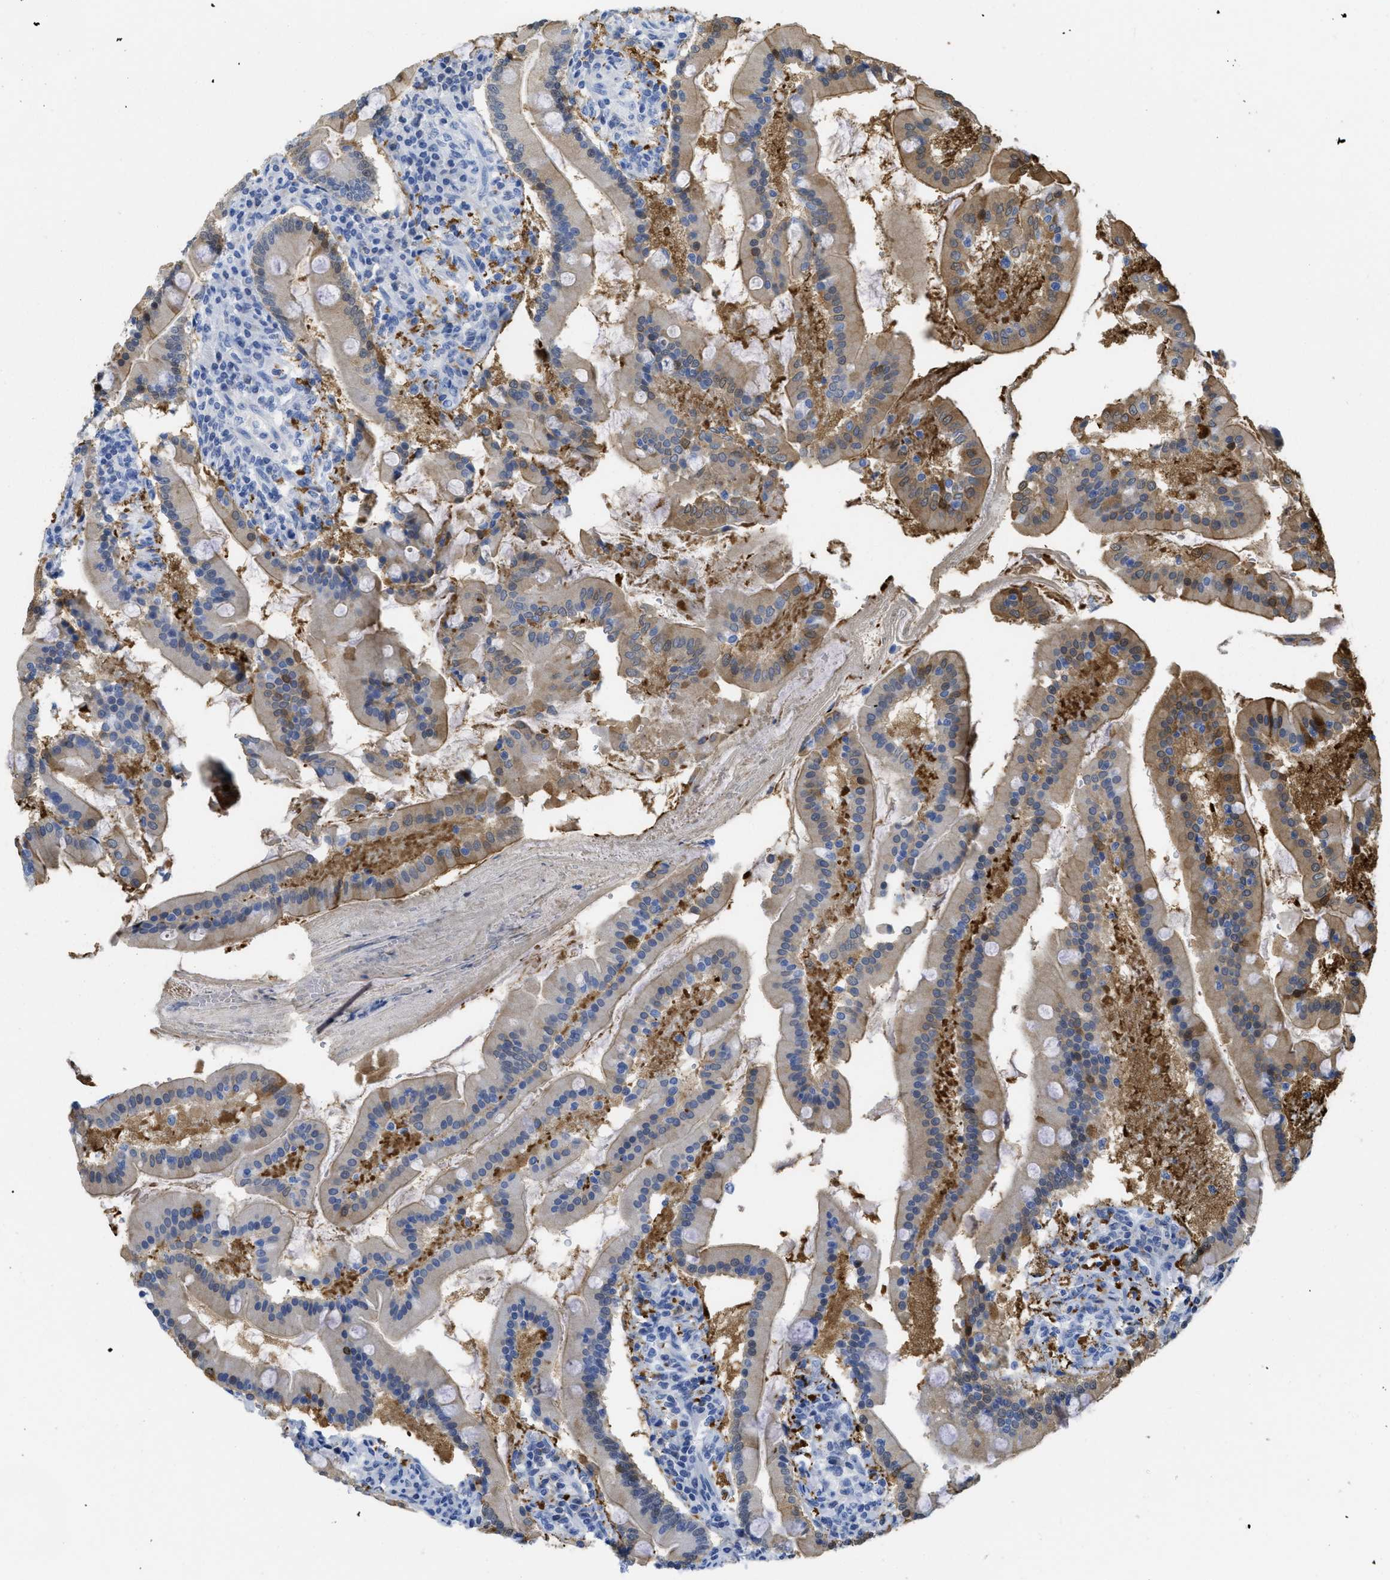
{"staining": {"intensity": "strong", "quantity": "<25%", "location": "cytoplasmic/membranous,nuclear"}, "tissue": "duodenum", "cell_type": "Glandular cells", "image_type": "normal", "snomed": [{"axis": "morphology", "description": "Normal tissue, NOS"}, {"axis": "topography", "description": "Duodenum"}], "caption": "Immunohistochemistry (DAB) staining of unremarkable human duodenum shows strong cytoplasmic/membranous,nuclear protein staining in about <25% of glandular cells.", "gene": "WDR4", "patient": {"sex": "male", "age": 50}}